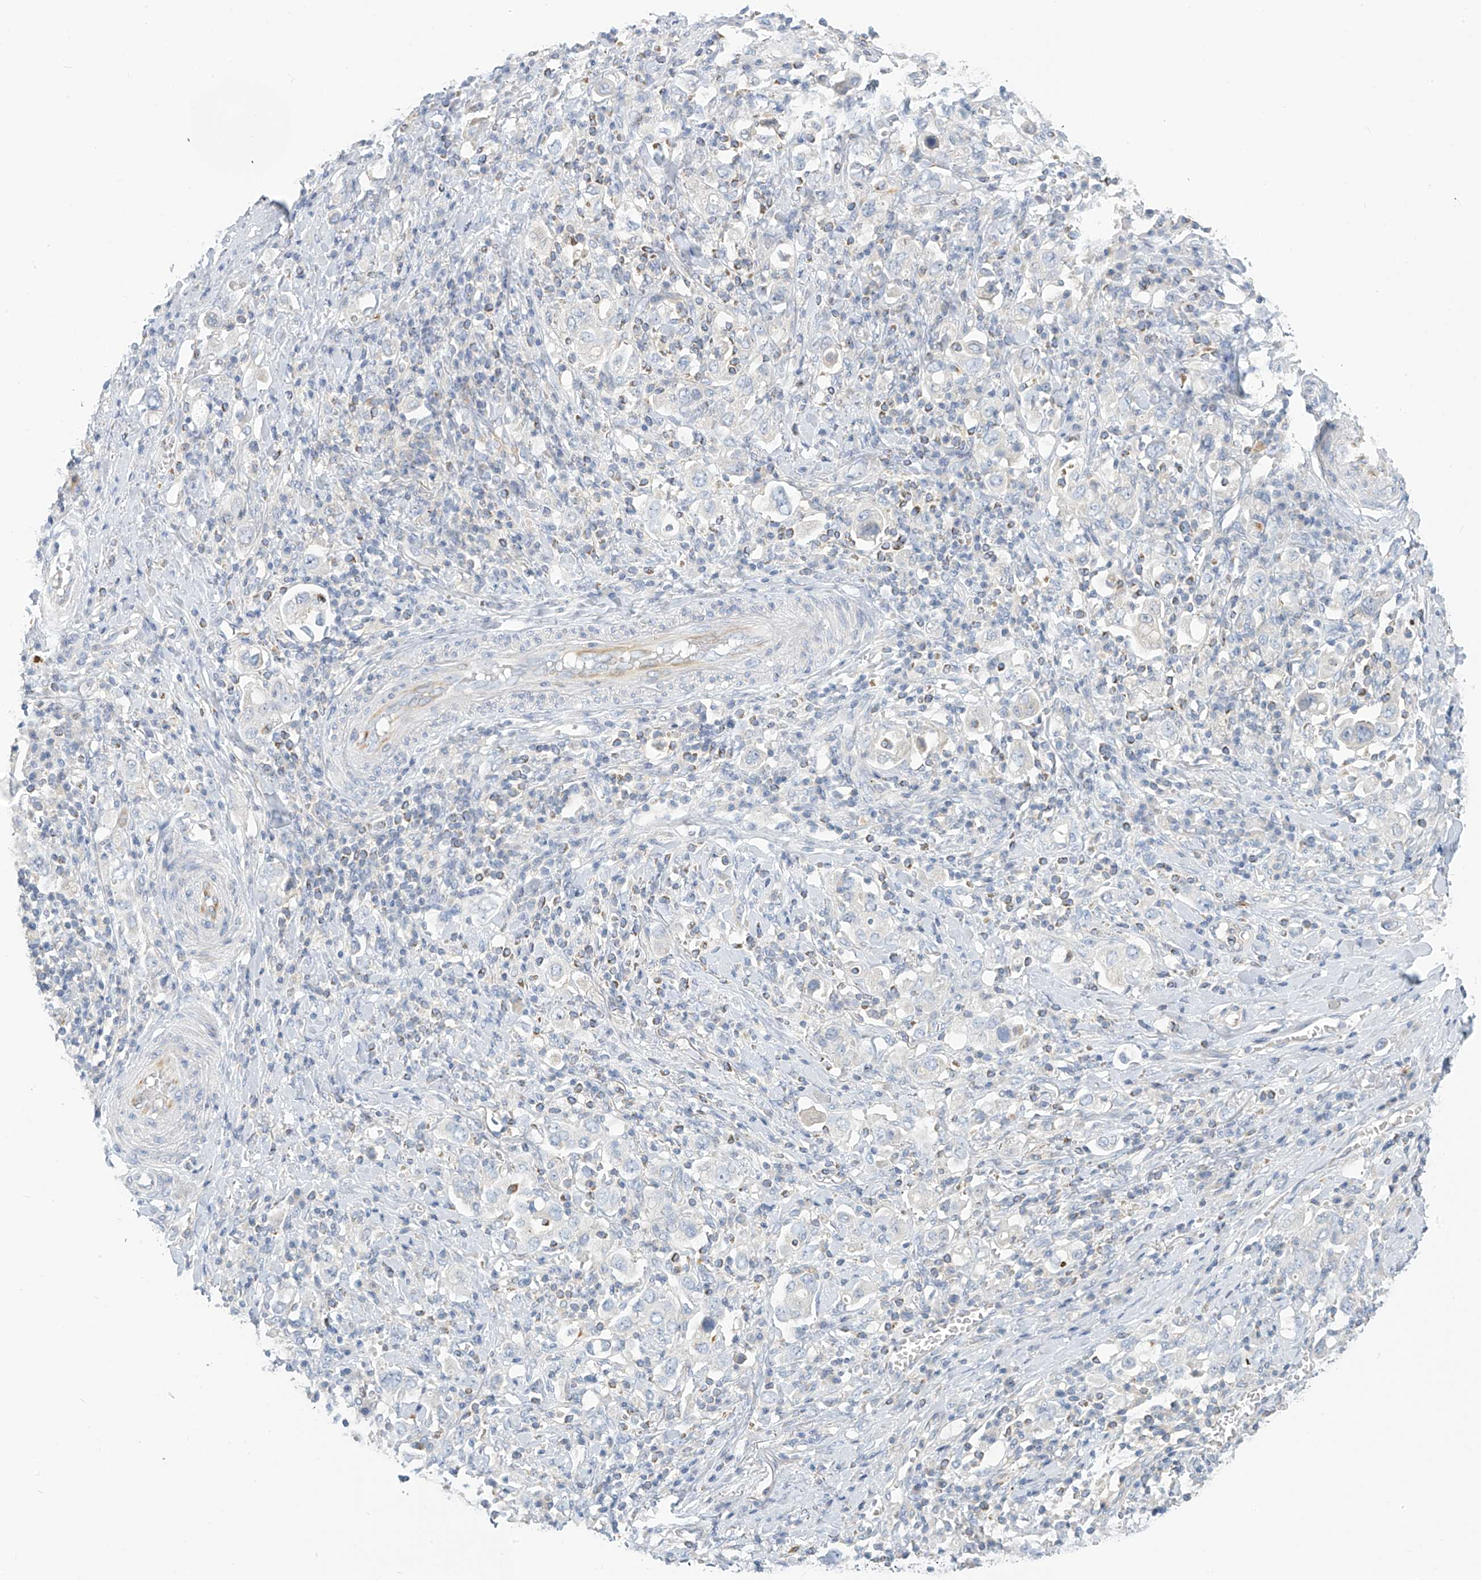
{"staining": {"intensity": "negative", "quantity": "none", "location": "none"}, "tissue": "stomach cancer", "cell_type": "Tumor cells", "image_type": "cancer", "snomed": [{"axis": "morphology", "description": "Adenocarcinoma, NOS"}, {"axis": "topography", "description": "Stomach, upper"}], "caption": "The photomicrograph exhibits no staining of tumor cells in stomach adenocarcinoma.", "gene": "SLC6A12", "patient": {"sex": "male", "age": 62}}